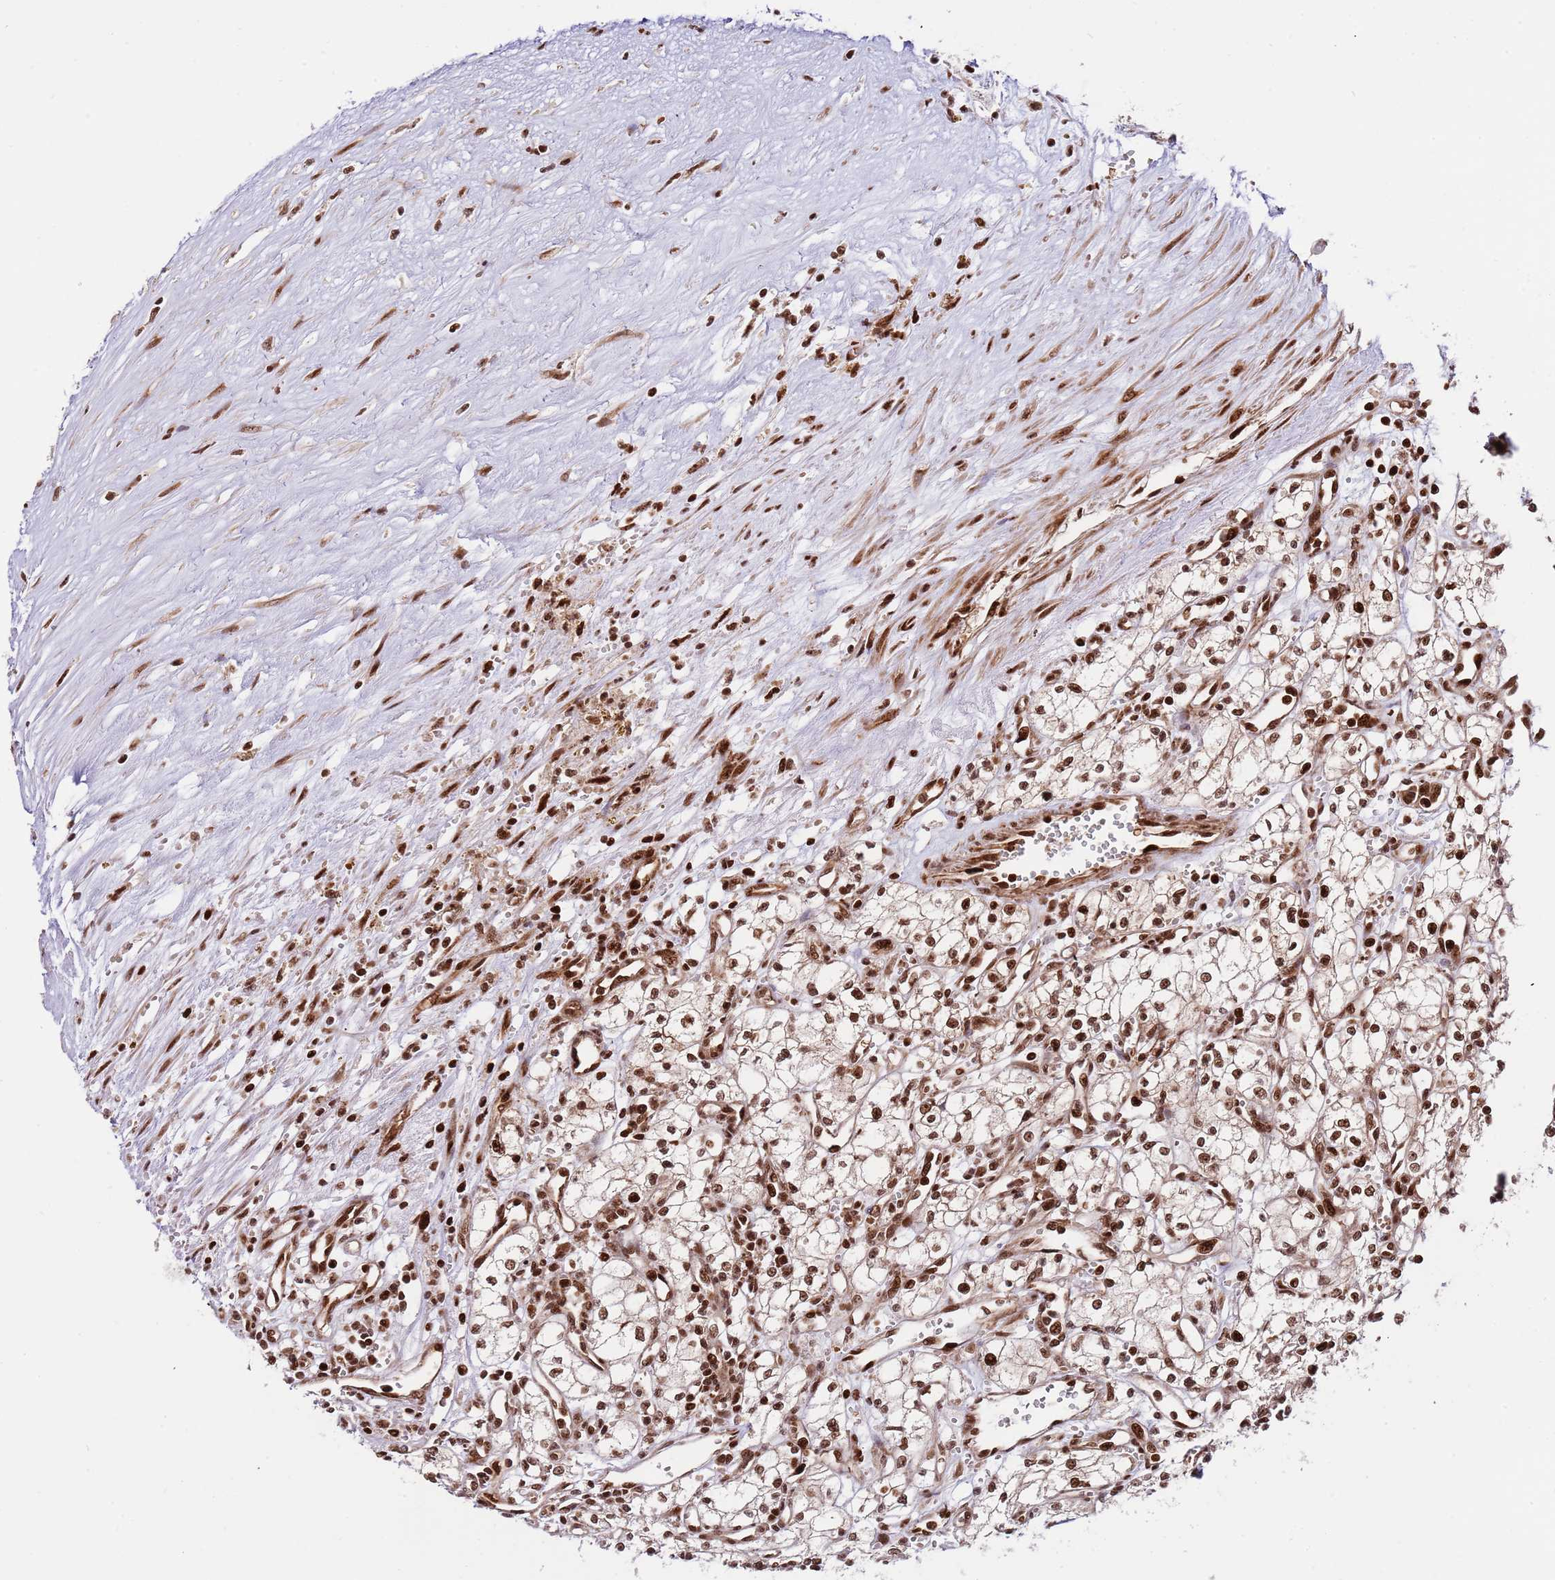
{"staining": {"intensity": "moderate", "quantity": ">75%", "location": "nuclear"}, "tissue": "renal cancer", "cell_type": "Tumor cells", "image_type": "cancer", "snomed": [{"axis": "morphology", "description": "Adenocarcinoma, NOS"}, {"axis": "topography", "description": "Kidney"}], "caption": "This micrograph reveals immunohistochemistry staining of human renal cancer (adenocarcinoma), with medium moderate nuclear positivity in approximately >75% of tumor cells.", "gene": "RIF1", "patient": {"sex": "male", "age": 59}}